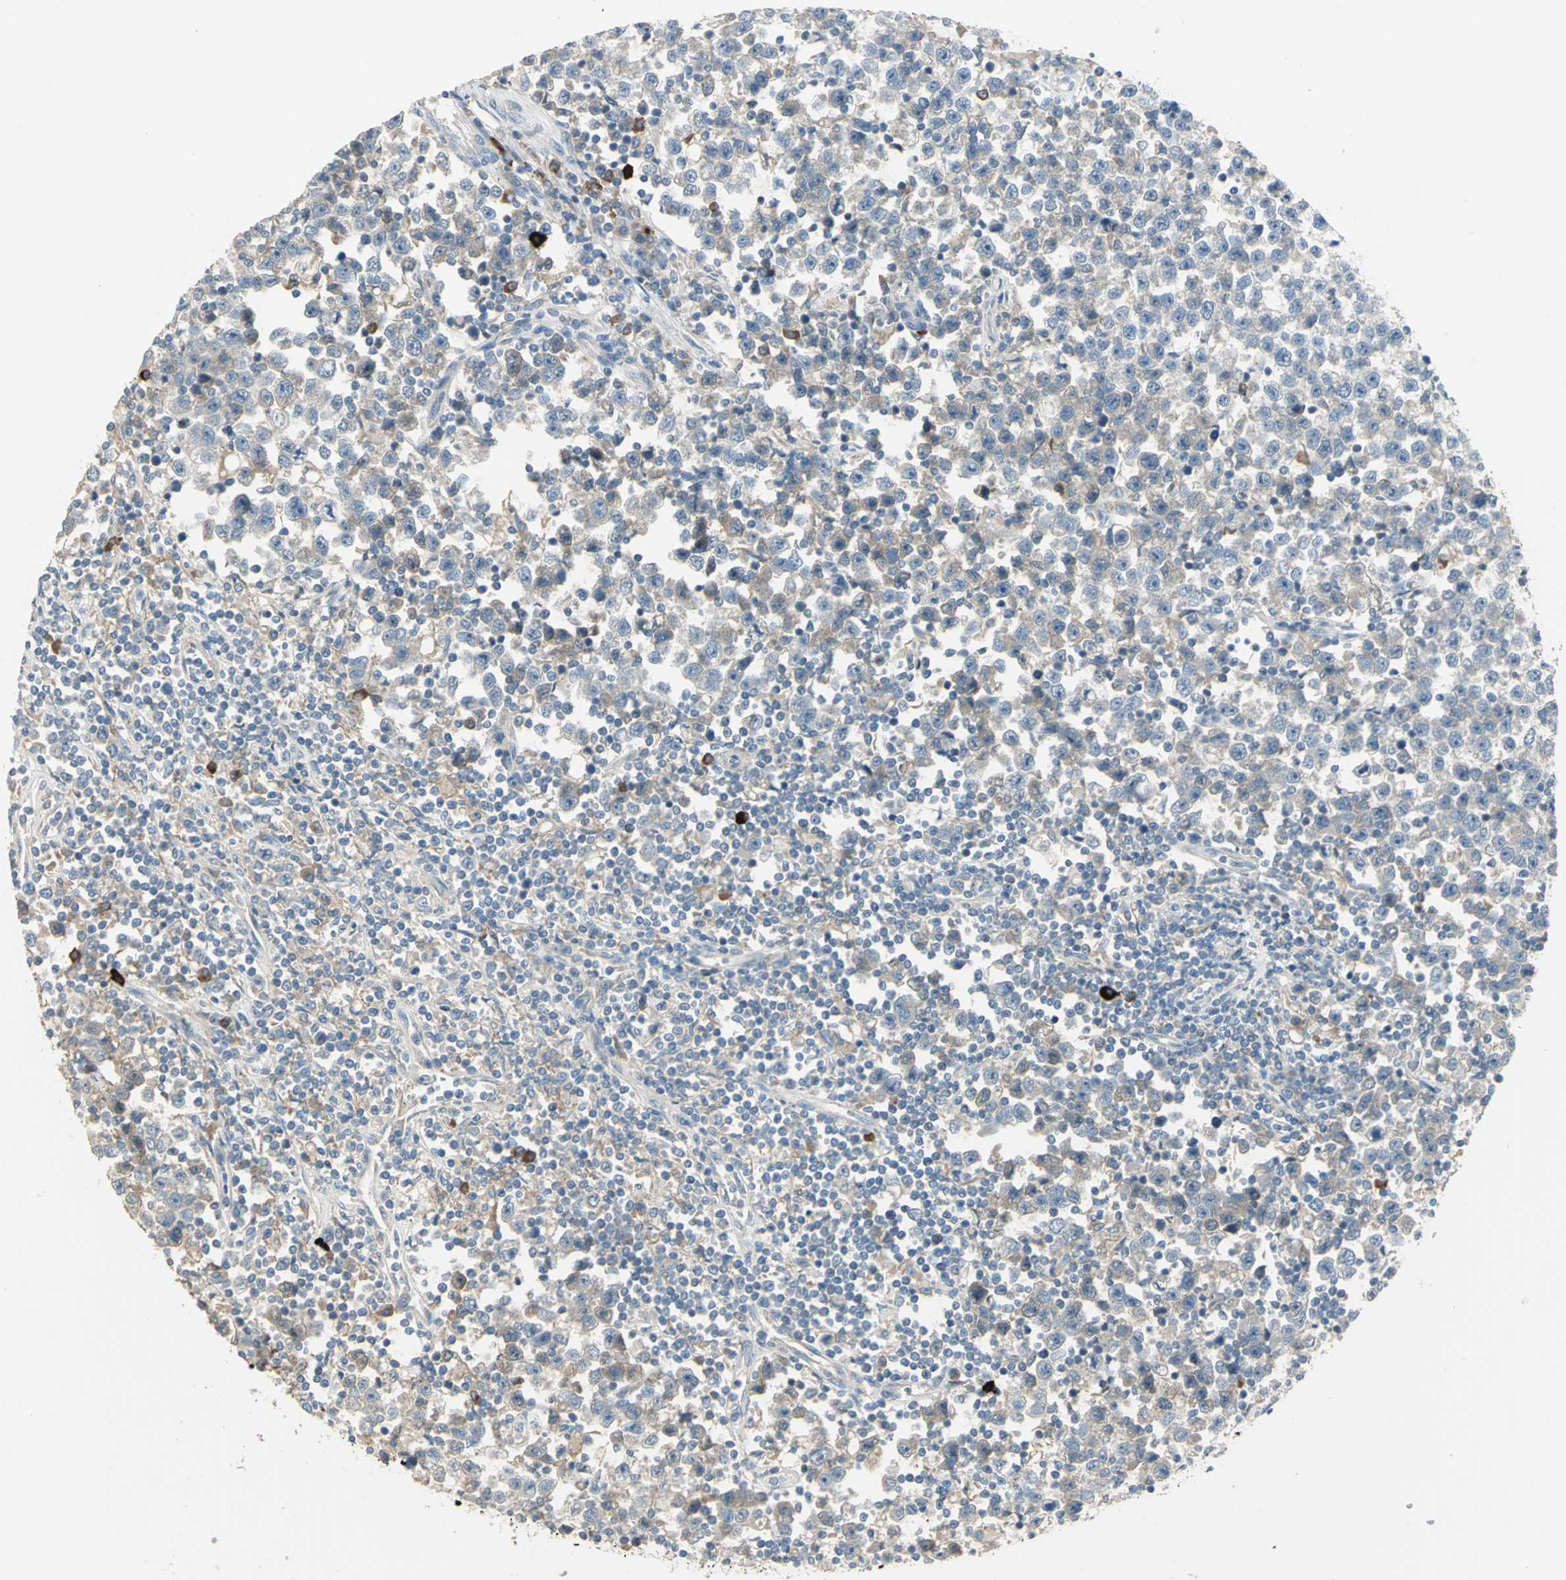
{"staining": {"intensity": "negative", "quantity": "none", "location": "none"}, "tissue": "testis cancer", "cell_type": "Tumor cells", "image_type": "cancer", "snomed": [{"axis": "morphology", "description": "Seminoma, NOS"}, {"axis": "topography", "description": "Testis"}], "caption": "DAB (3,3'-diaminobenzidine) immunohistochemical staining of human testis cancer reveals no significant staining in tumor cells.", "gene": "PROC", "patient": {"sex": "male", "age": 43}}